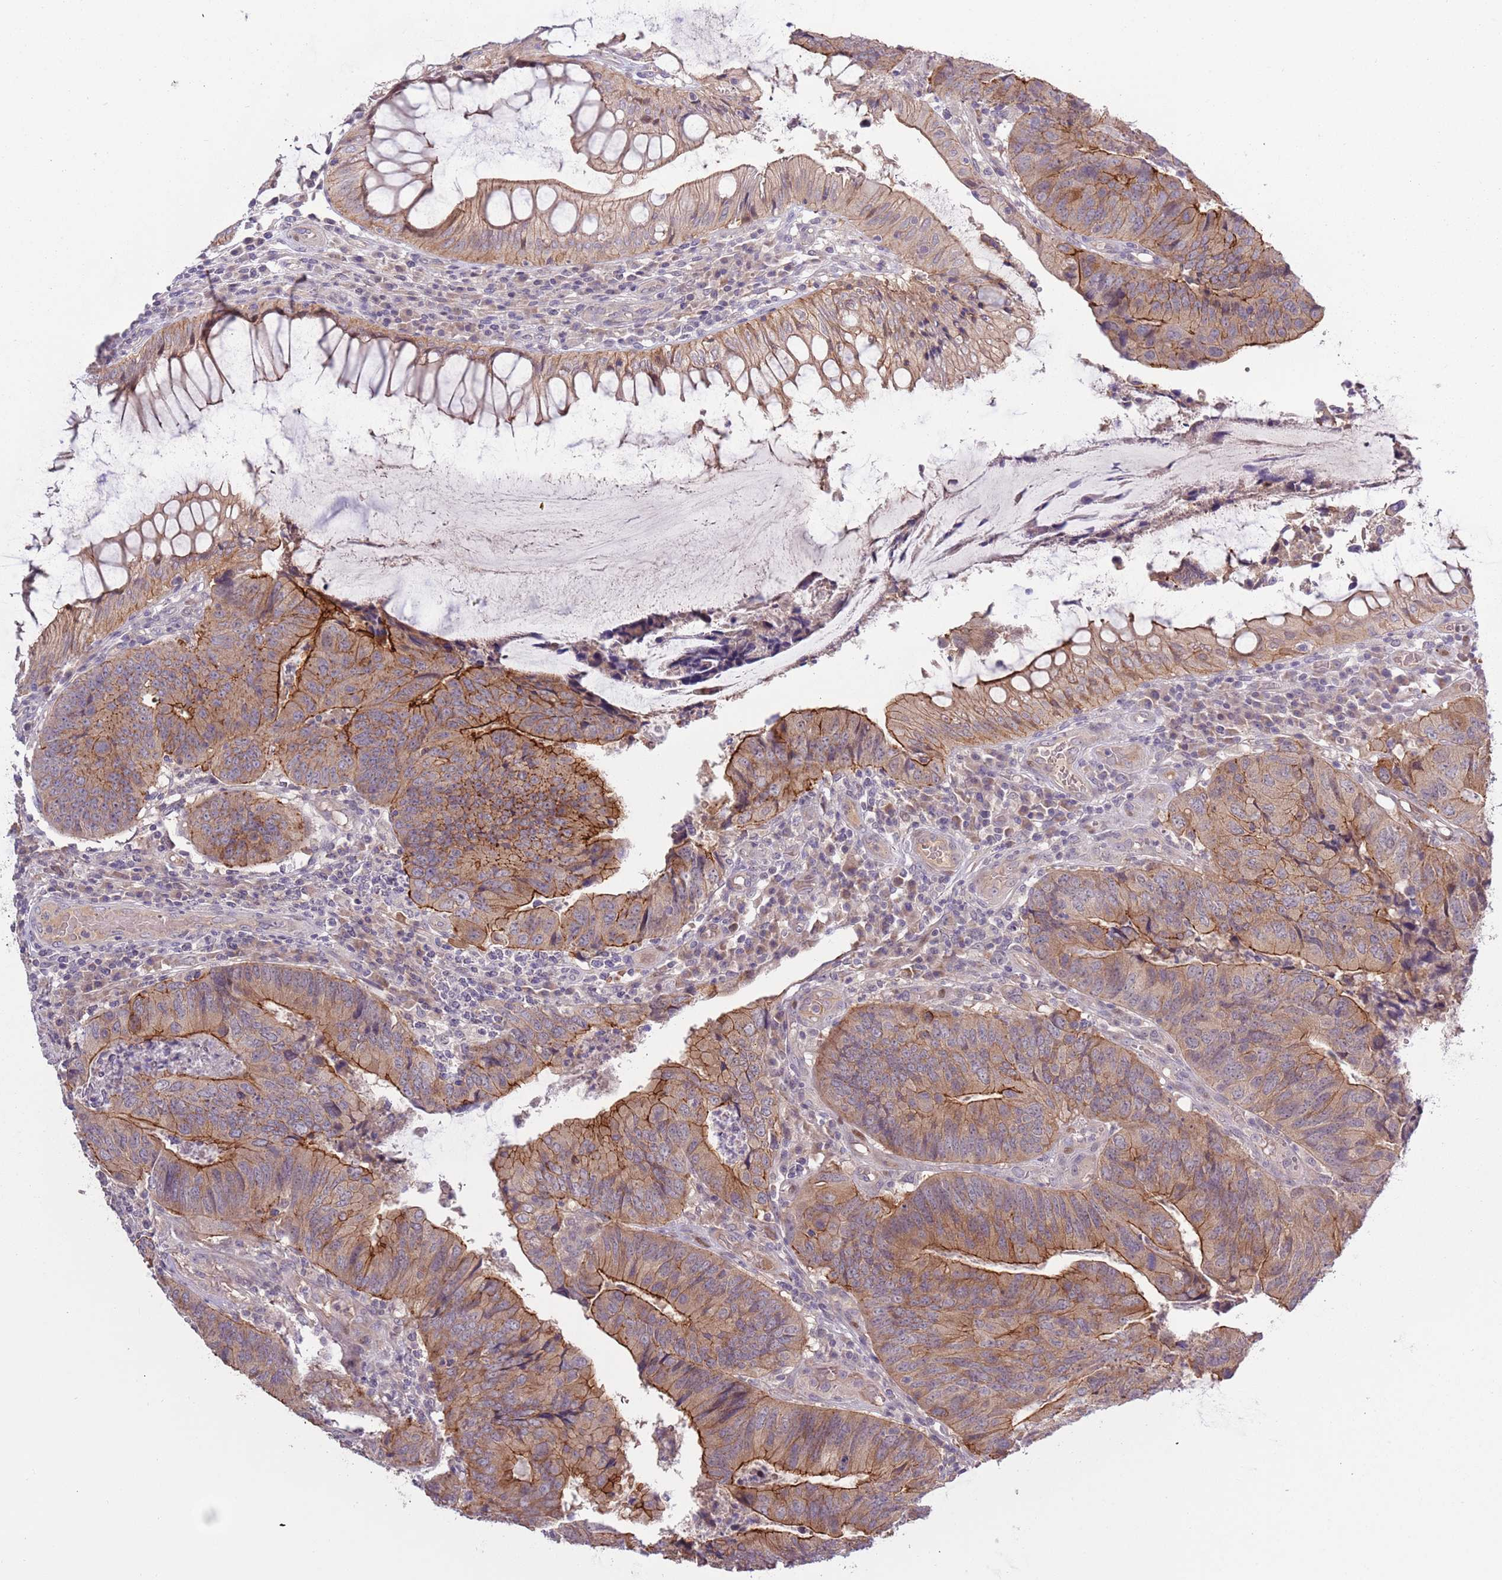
{"staining": {"intensity": "moderate", "quantity": ">75%", "location": "cytoplasmic/membranous"}, "tissue": "colorectal cancer", "cell_type": "Tumor cells", "image_type": "cancer", "snomed": [{"axis": "morphology", "description": "Adenocarcinoma, NOS"}, {"axis": "topography", "description": "Colon"}], "caption": "Protein positivity by immunohistochemistry demonstrates moderate cytoplasmic/membranous expression in about >75% of tumor cells in colorectal adenocarcinoma. (IHC, brightfield microscopy, high magnification).", "gene": "SHROOM3", "patient": {"sex": "female", "age": 67}}